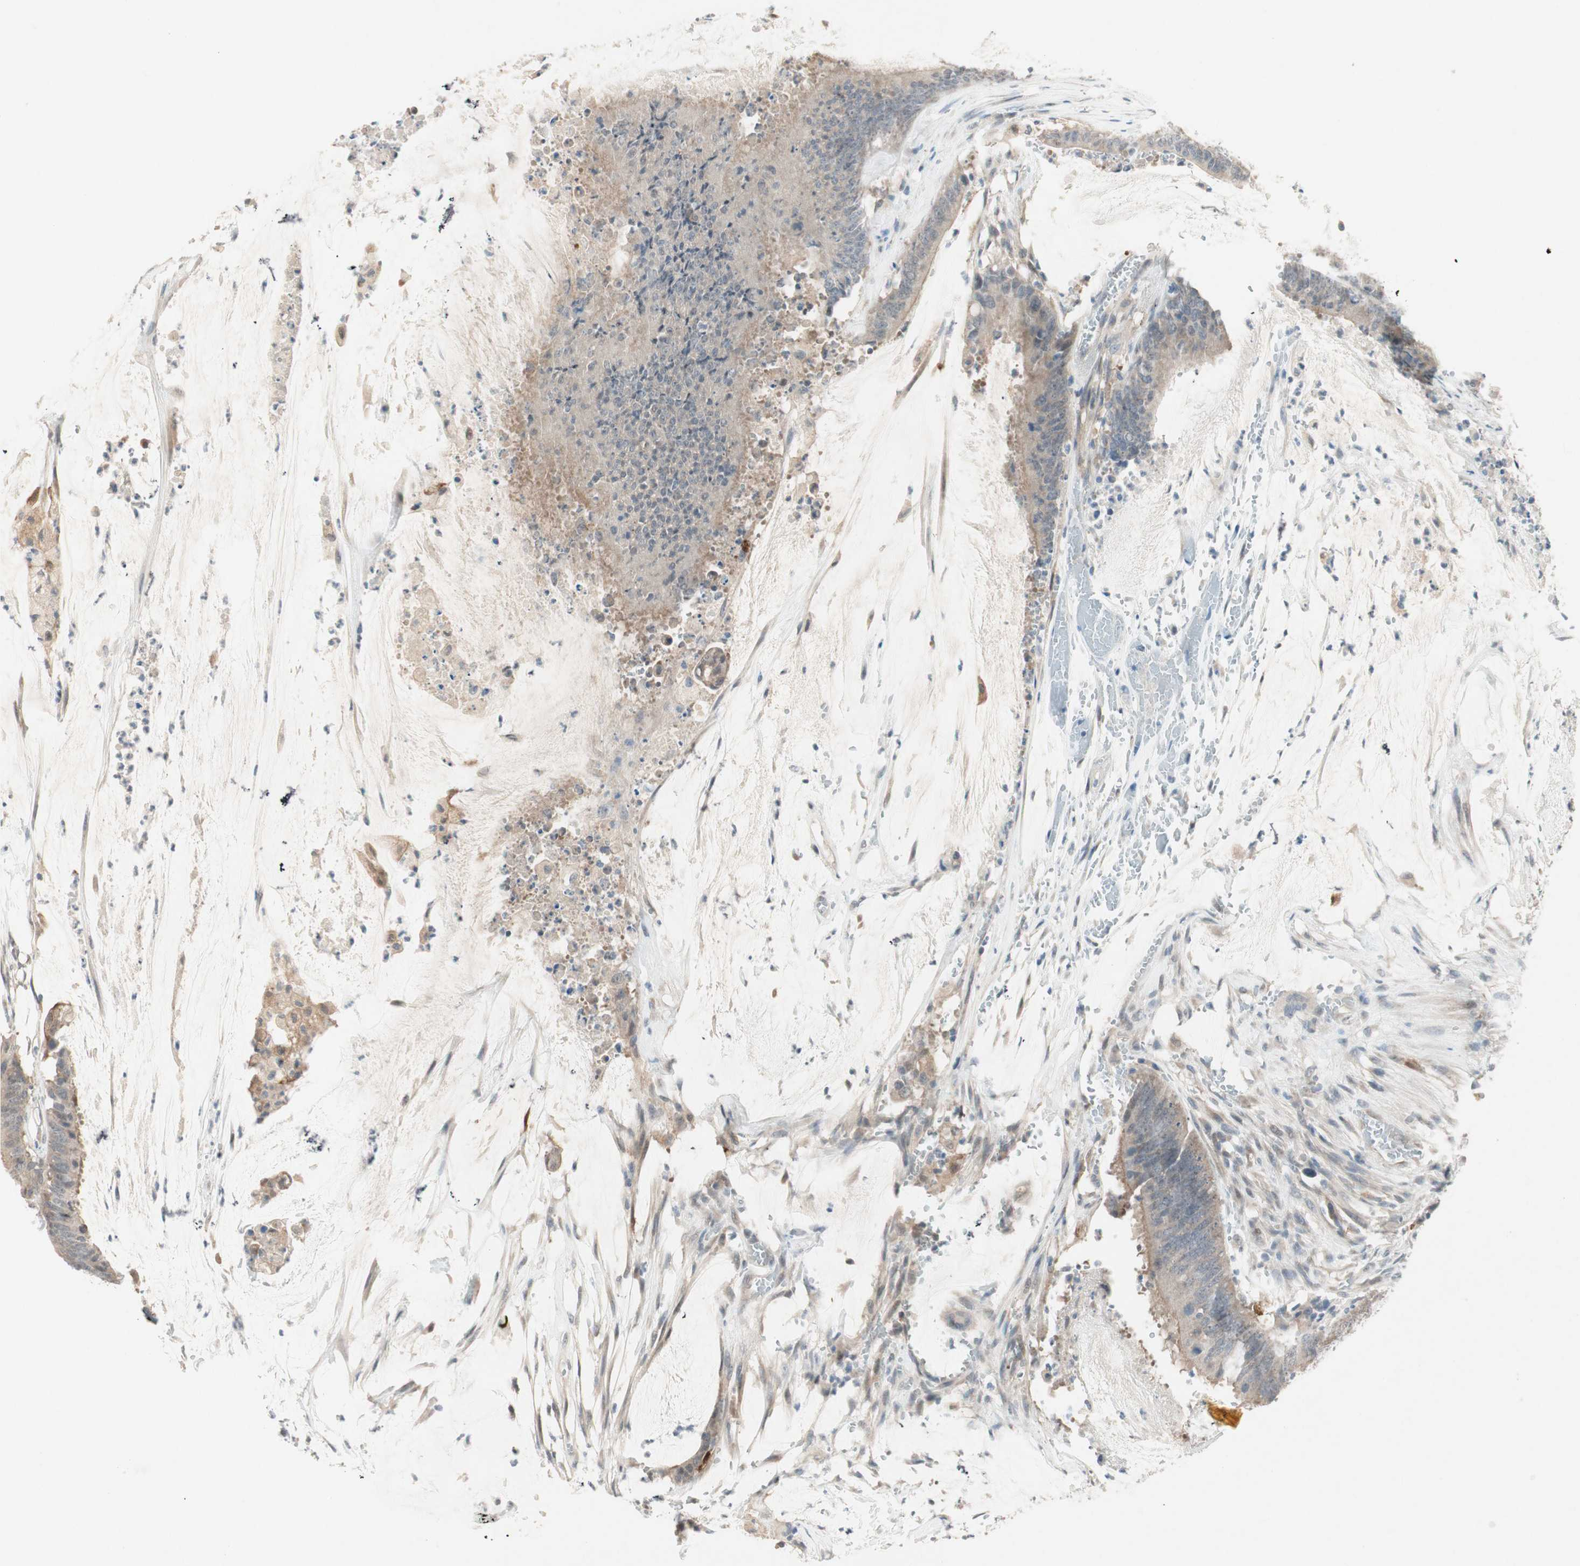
{"staining": {"intensity": "weak", "quantity": ">75%", "location": "cytoplasmic/membranous"}, "tissue": "colorectal cancer", "cell_type": "Tumor cells", "image_type": "cancer", "snomed": [{"axis": "morphology", "description": "Adenocarcinoma, NOS"}, {"axis": "topography", "description": "Rectum"}], "caption": "IHC of human adenocarcinoma (colorectal) demonstrates low levels of weak cytoplasmic/membranous expression in approximately >75% of tumor cells. The protein is shown in brown color, while the nuclei are stained blue.", "gene": "RTL6", "patient": {"sex": "female", "age": 66}}